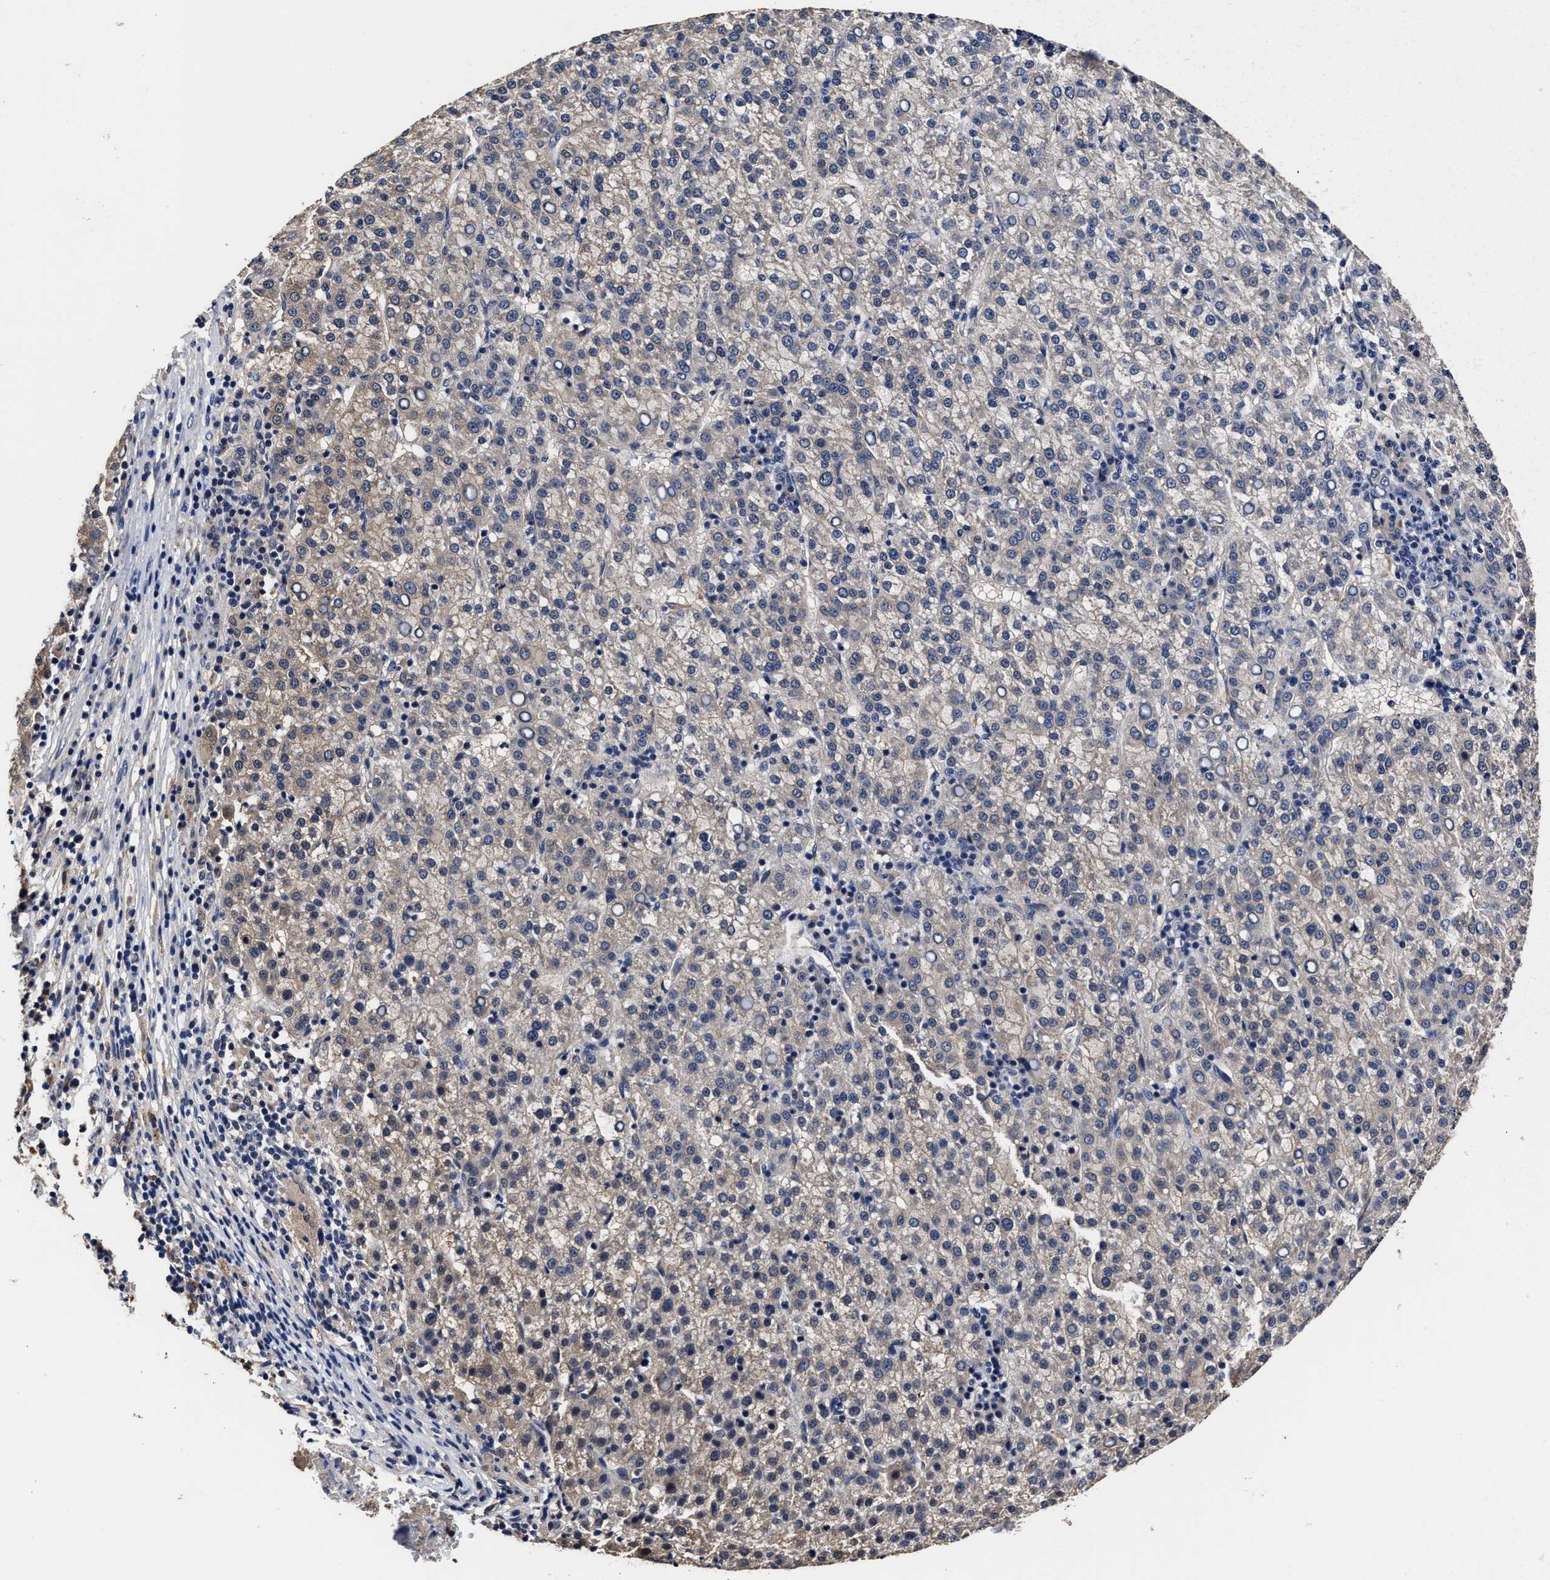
{"staining": {"intensity": "weak", "quantity": "<25%", "location": "cytoplasmic/membranous"}, "tissue": "liver cancer", "cell_type": "Tumor cells", "image_type": "cancer", "snomed": [{"axis": "morphology", "description": "Carcinoma, Hepatocellular, NOS"}, {"axis": "topography", "description": "Liver"}], "caption": "An image of human liver cancer is negative for staining in tumor cells. (Immunohistochemistry, brightfield microscopy, high magnification).", "gene": "SOCS5", "patient": {"sex": "female", "age": 58}}